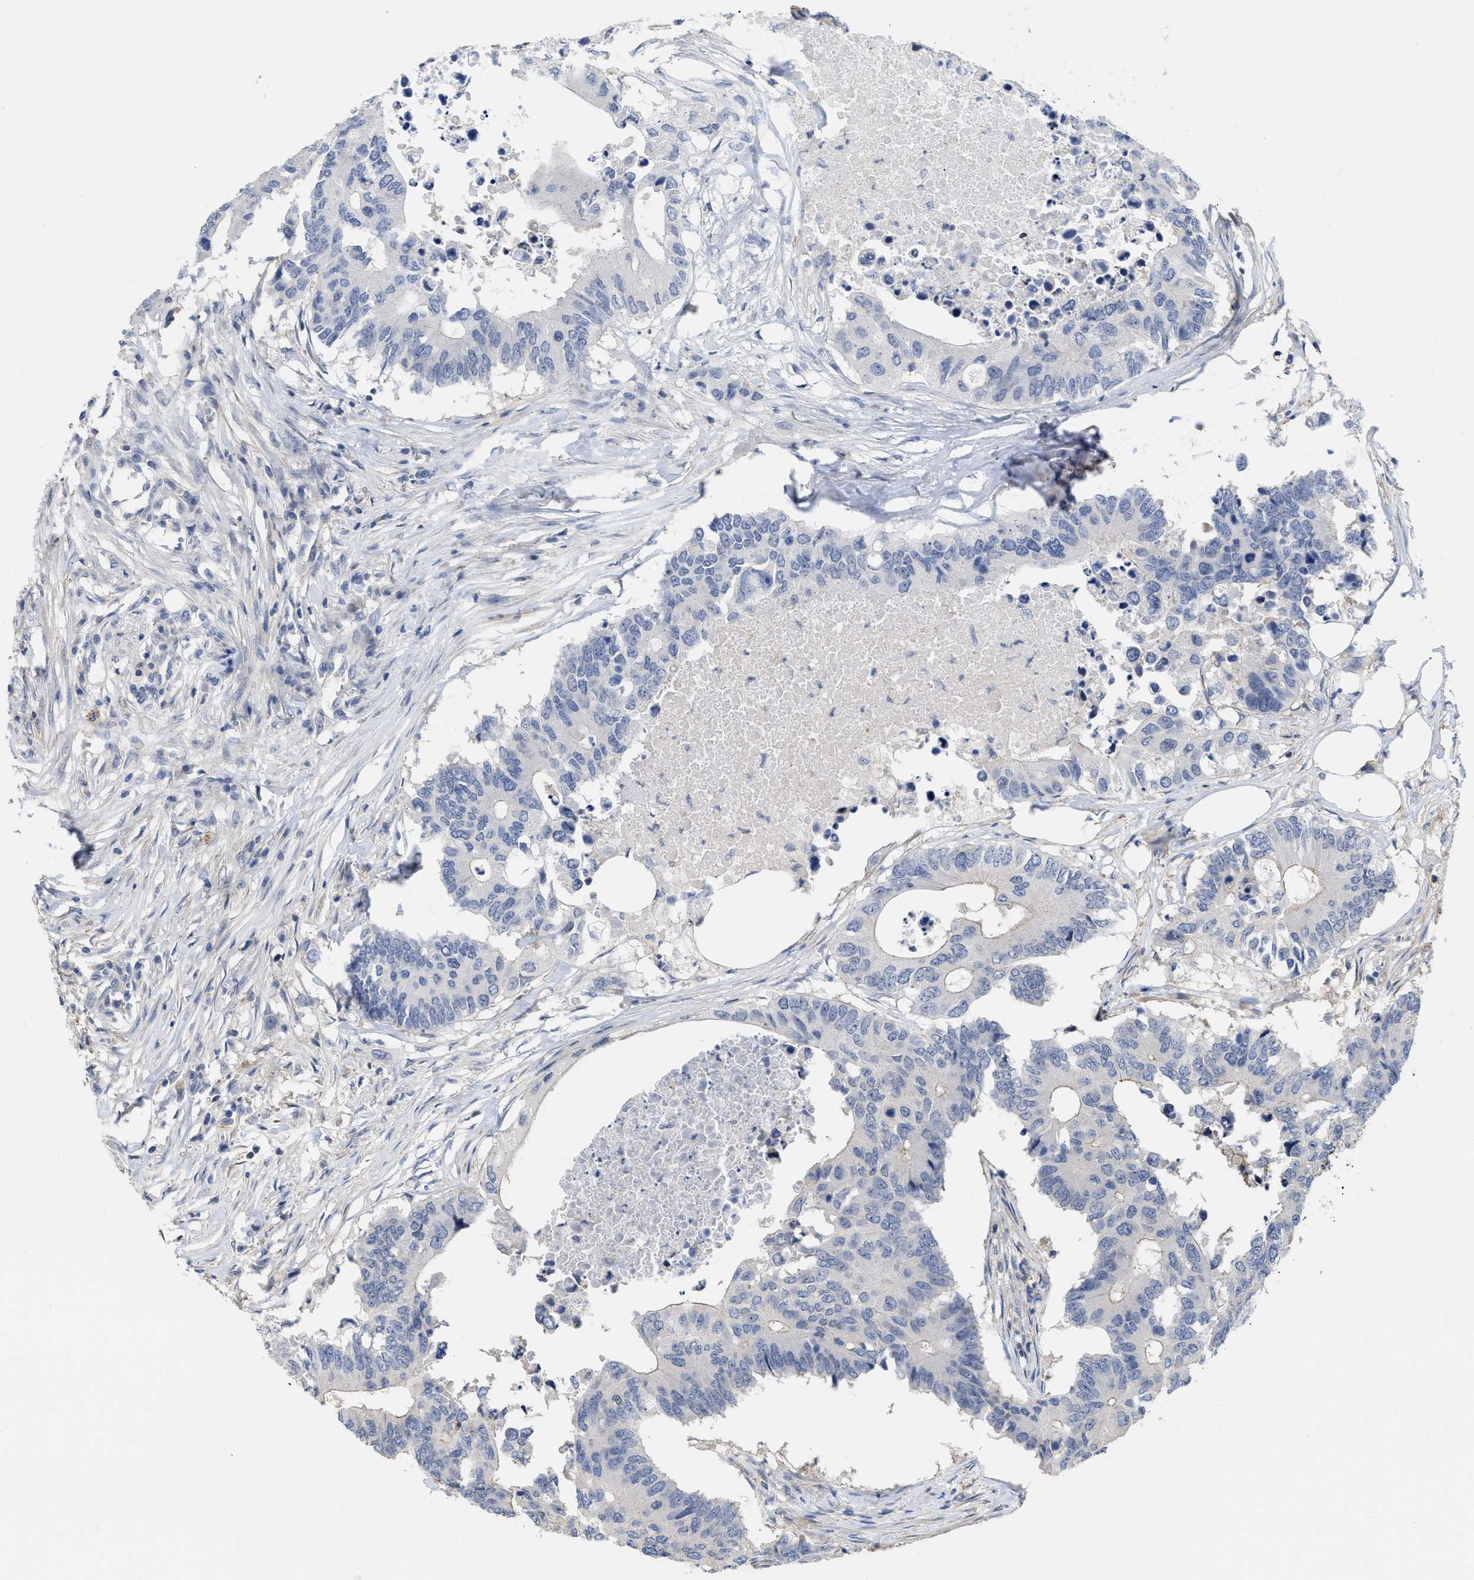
{"staining": {"intensity": "negative", "quantity": "none", "location": "none"}, "tissue": "colorectal cancer", "cell_type": "Tumor cells", "image_type": "cancer", "snomed": [{"axis": "morphology", "description": "Adenocarcinoma, NOS"}, {"axis": "topography", "description": "Colon"}], "caption": "There is no significant positivity in tumor cells of adenocarcinoma (colorectal).", "gene": "ACKR1", "patient": {"sex": "male", "age": 71}}